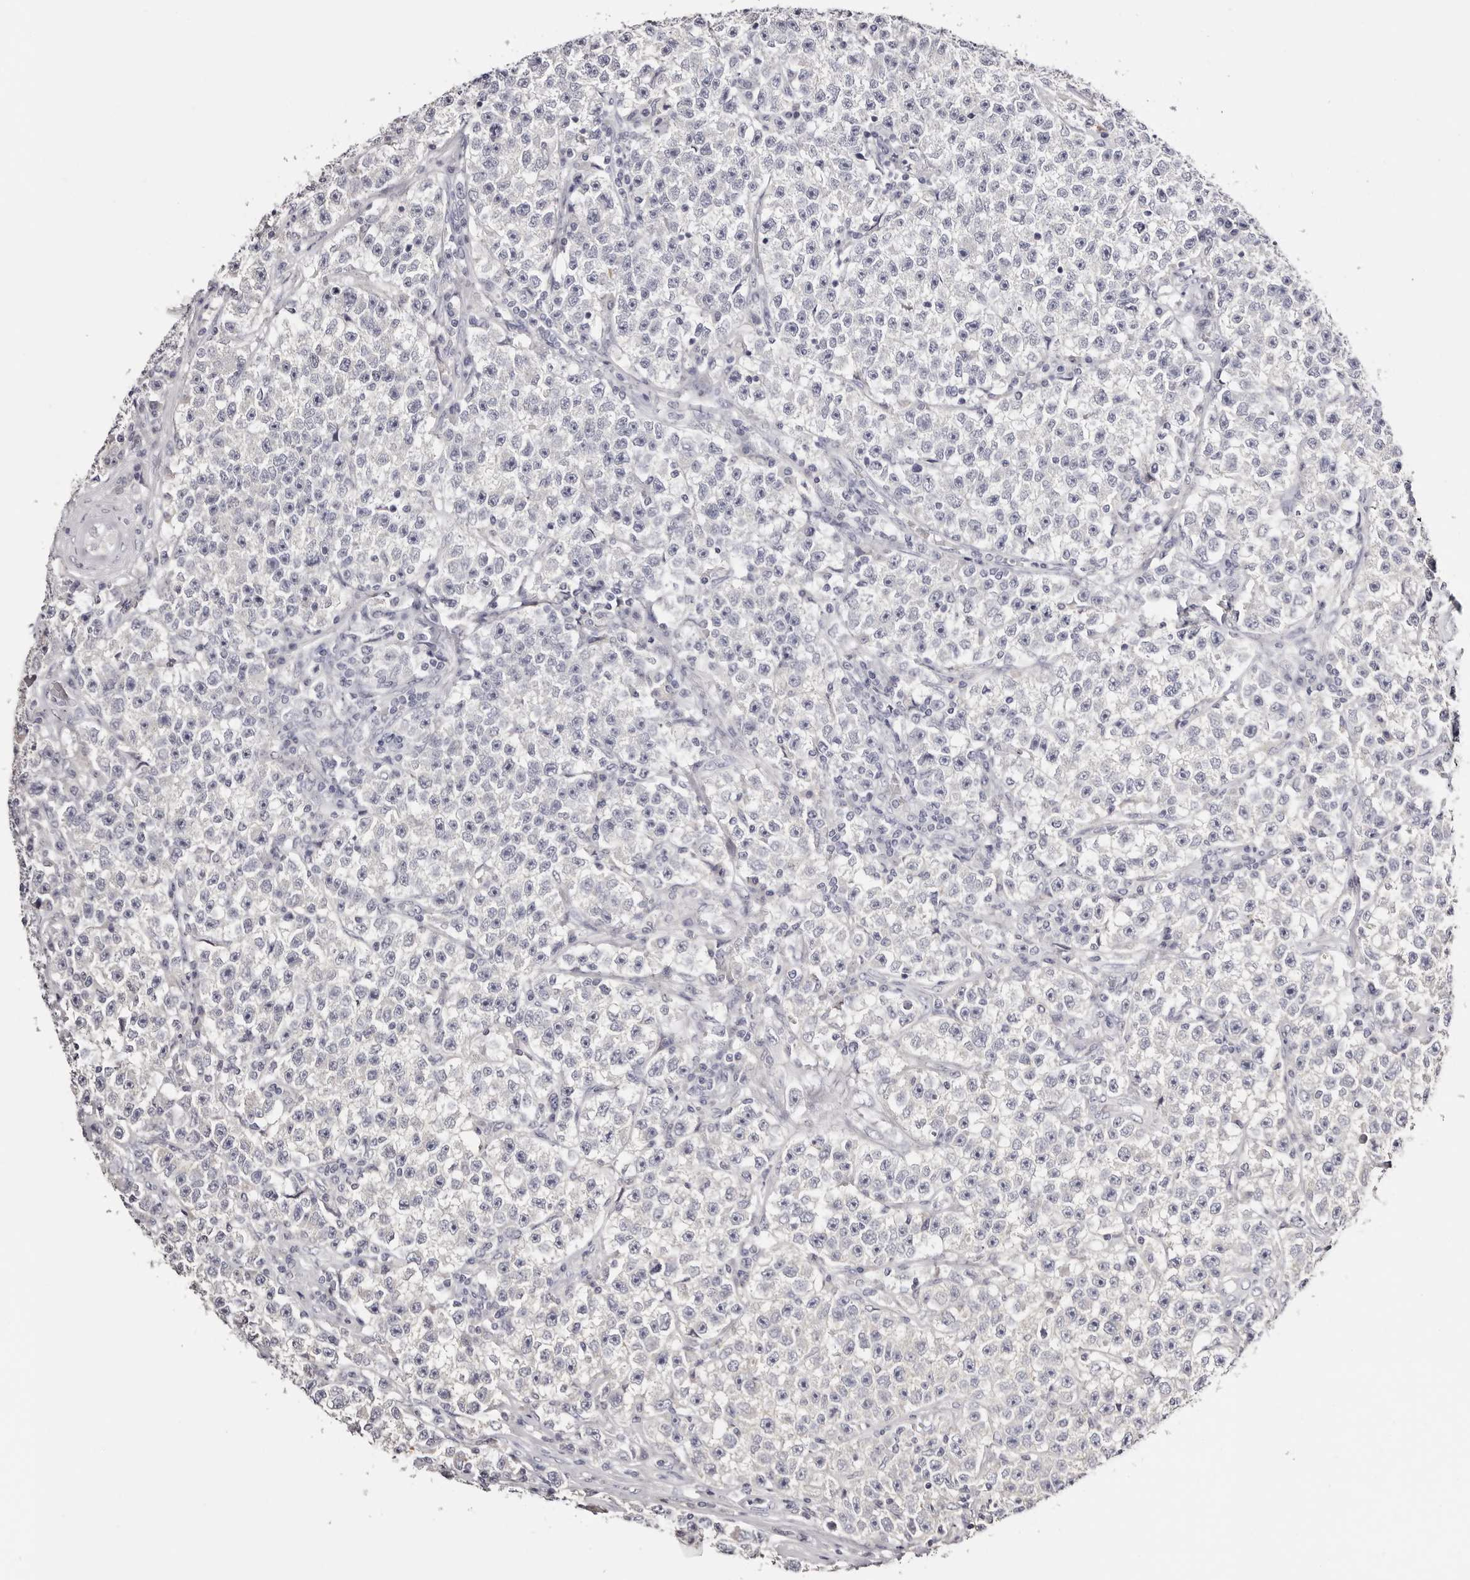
{"staining": {"intensity": "negative", "quantity": "none", "location": "none"}, "tissue": "testis cancer", "cell_type": "Tumor cells", "image_type": "cancer", "snomed": [{"axis": "morphology", "description": "Seminoma, NOS"}, {"axis": "topography", "description": "Testis"}], "caption": "Immunohistochemistry histopathology image of neoplastic tissue: human testis cancer (seminoma) stained with DAB shows no significant protein positivity in tumor cells.", "gene": "ROM1", "patient": {"sex": "male", "age": 22}}